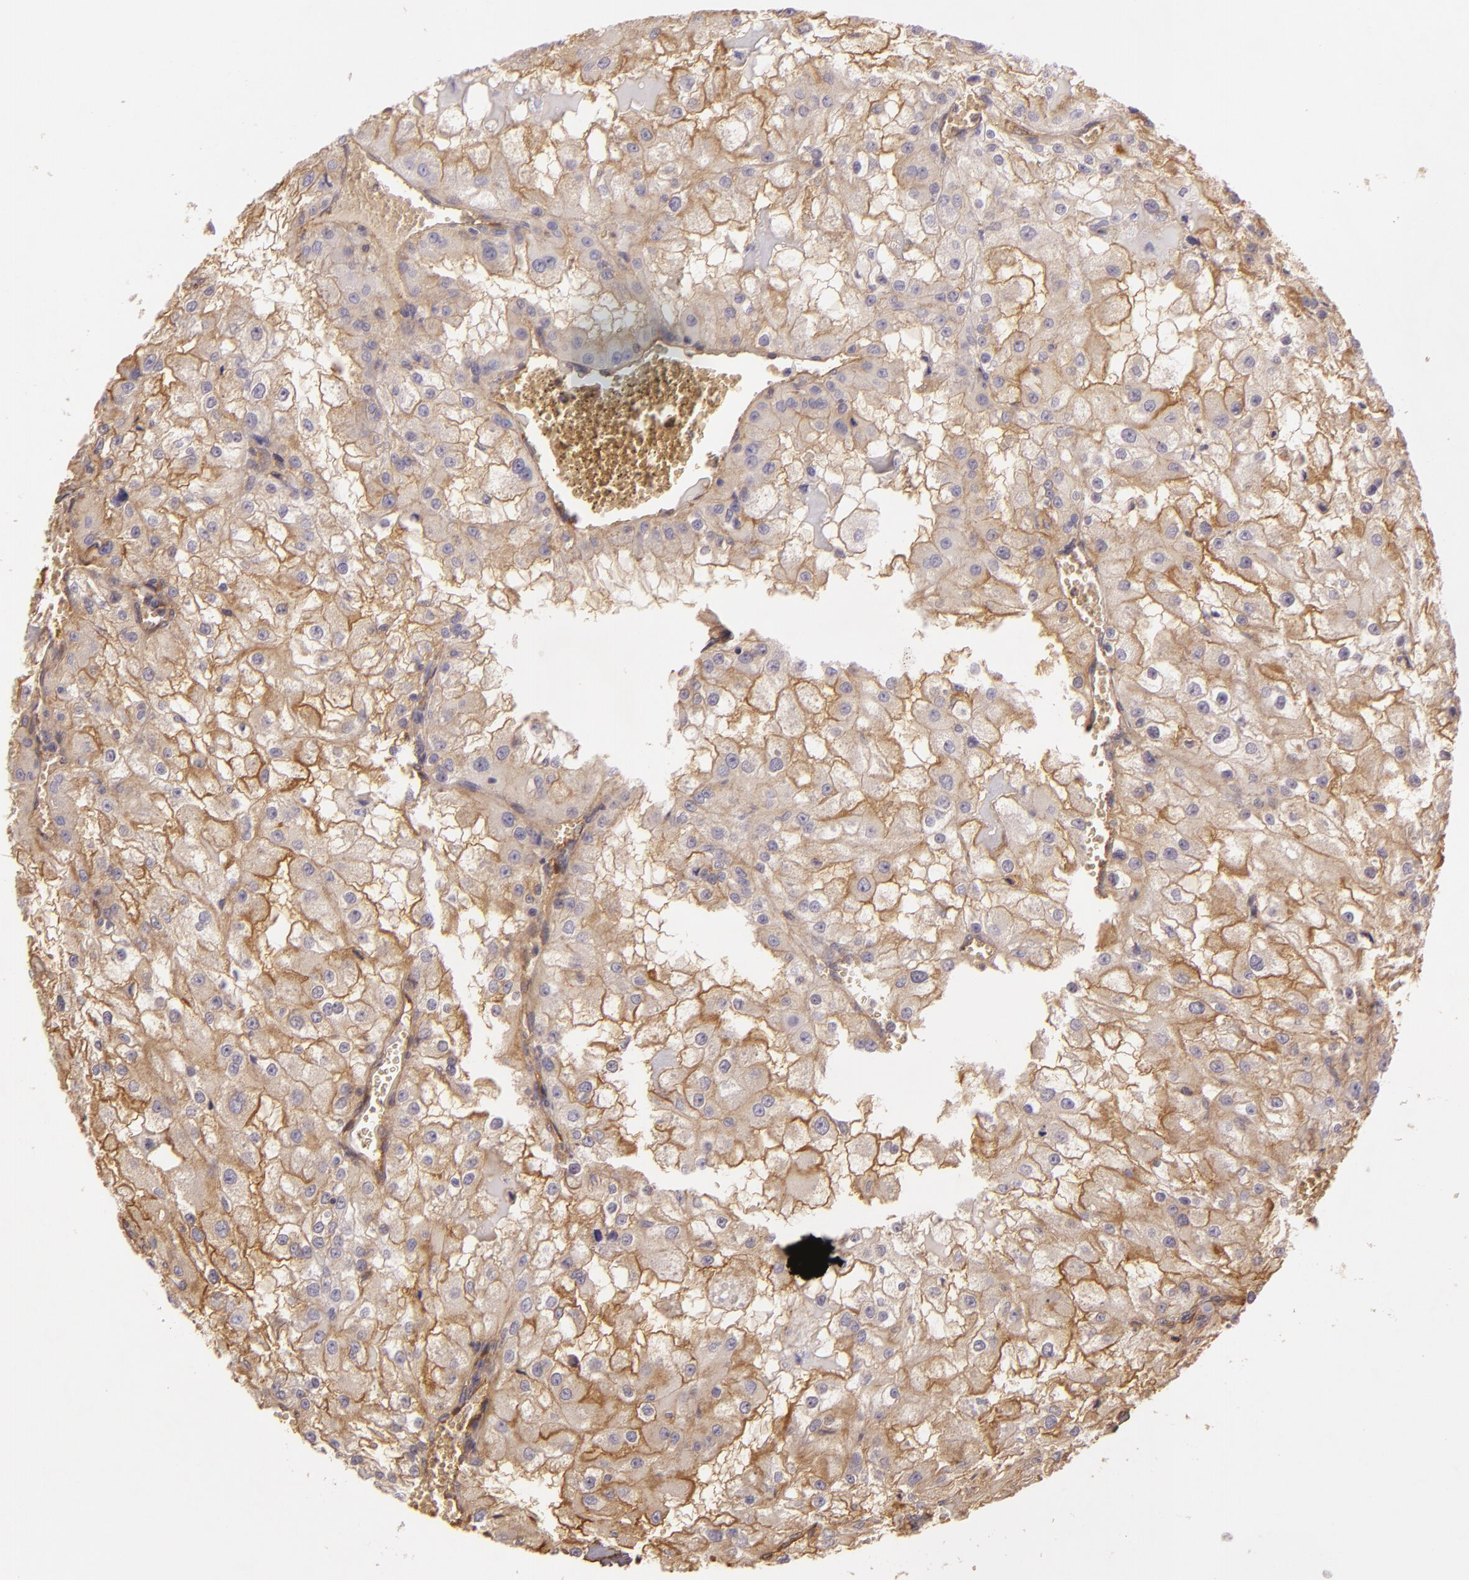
{"staining": {"intensity": "weak", "quantity": ">75%", "location": "cytoplasmic/membranous"}, "tissue": "renal cancer", "cell_type": "Tumor cells", "image_type": "cancer", "snomed": [{"axis": "morphology", "description": "Adenocarcinoma, NOS"}, {"axis": "topography", "description": "Kidney"}], "caption": "Renal cancer (adenocarcinoma) stained for a protein (brown) exhibits weak cytoplasmic/membranous positive positivity in about >75% of tumor cells.", "gene": "CD59", "patient": {"sex": "female", "age": 74}}